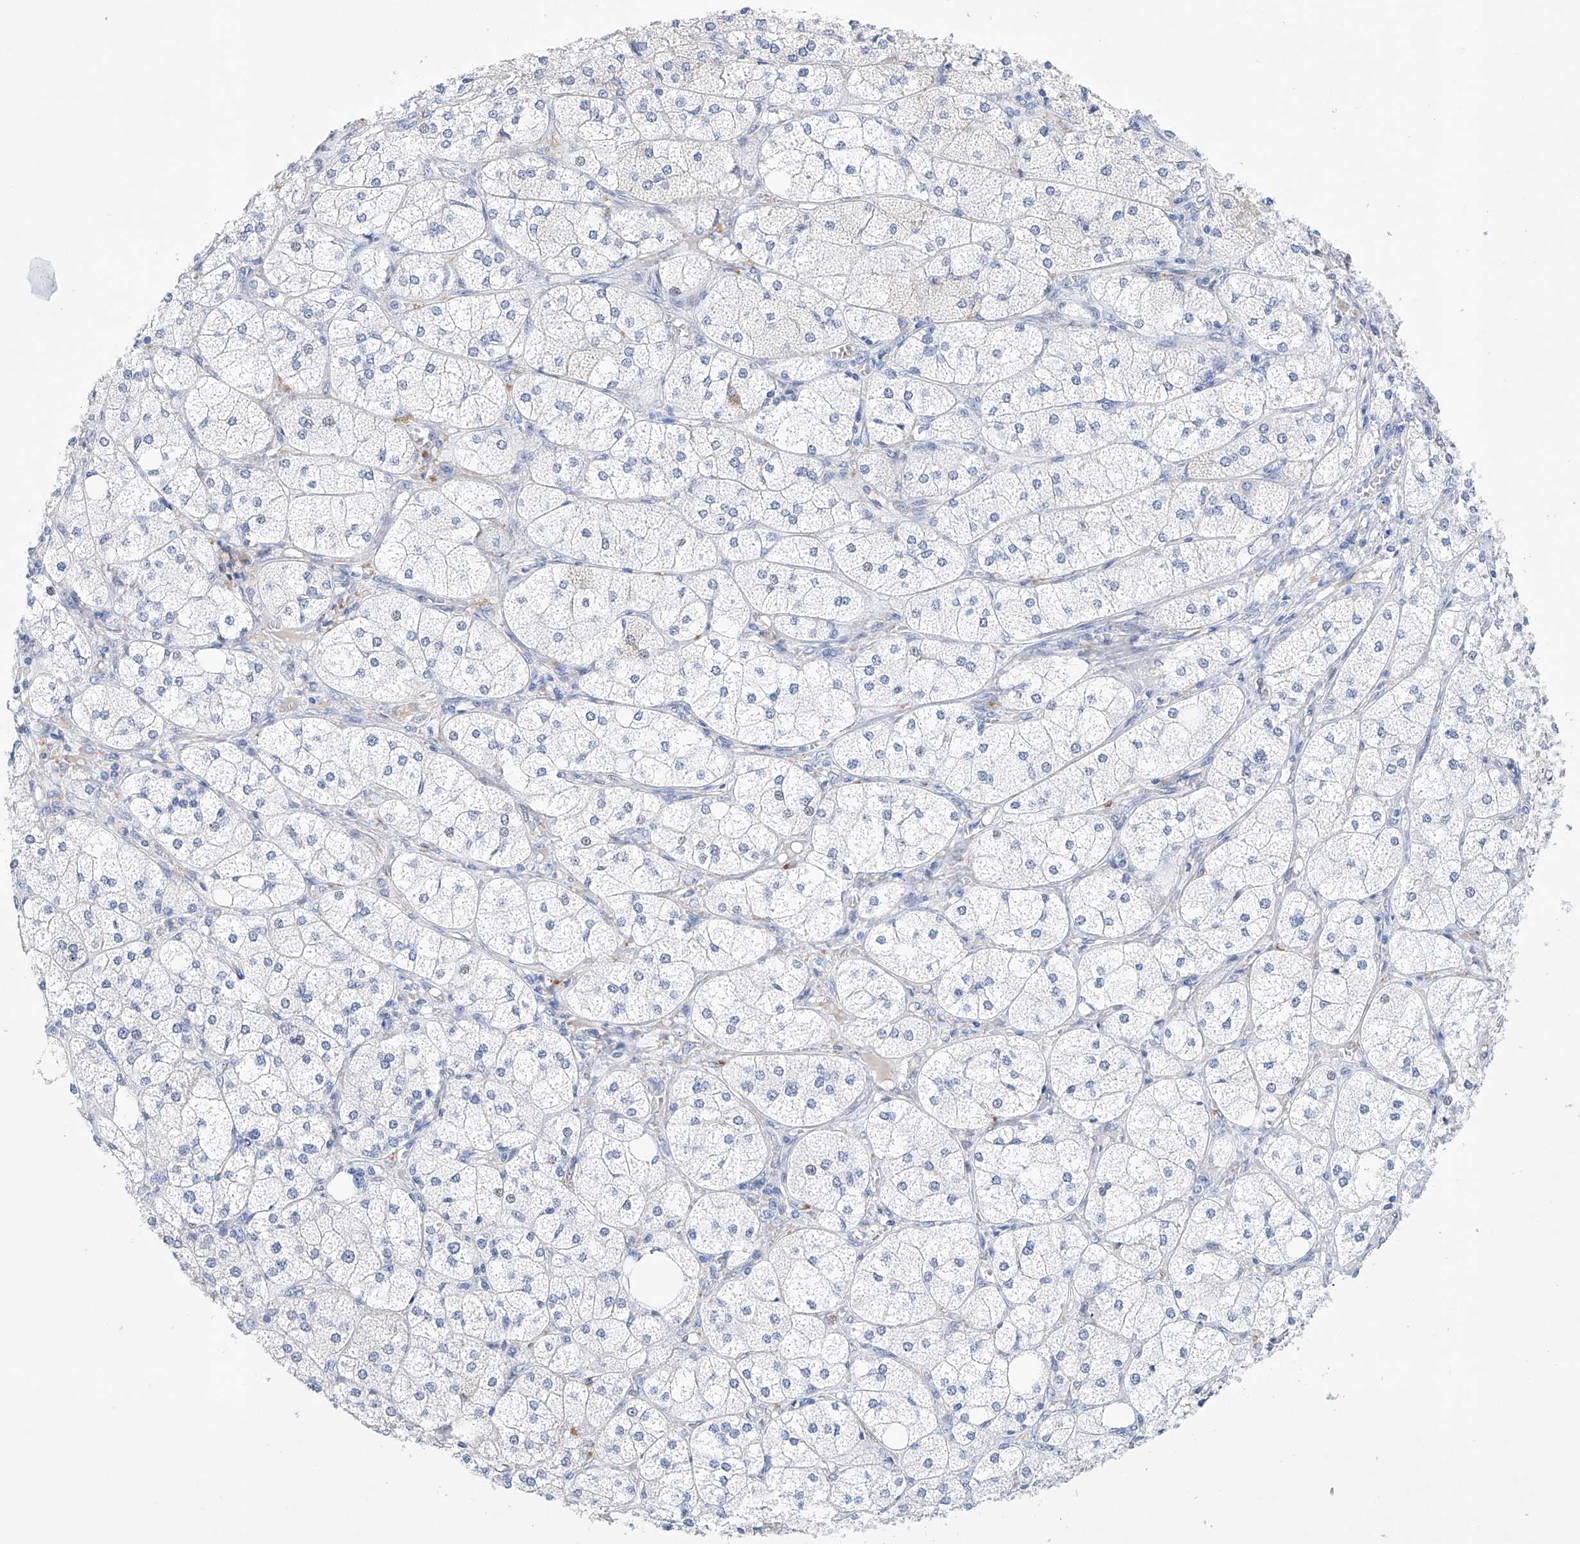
{"staining": {"intensity": "weak", "quantity": "<25%", "location": "cytoplasmic/membranous"}, "tissue": "adrenal gland", "cell_type": "Glandular cells", "image_type": "normal", "snomed": [{"axis": "morphology", "description": "Normal tissue, NOS"}, {"axis": "topography", "description": "Adrenal gland"}], "caption": "Benign adrenal gland was stained to show a protein in brown. There is no significant positivity in glandular cells.", "gene": "ETV7", "patient": {"sex": "female", "age": 61}}